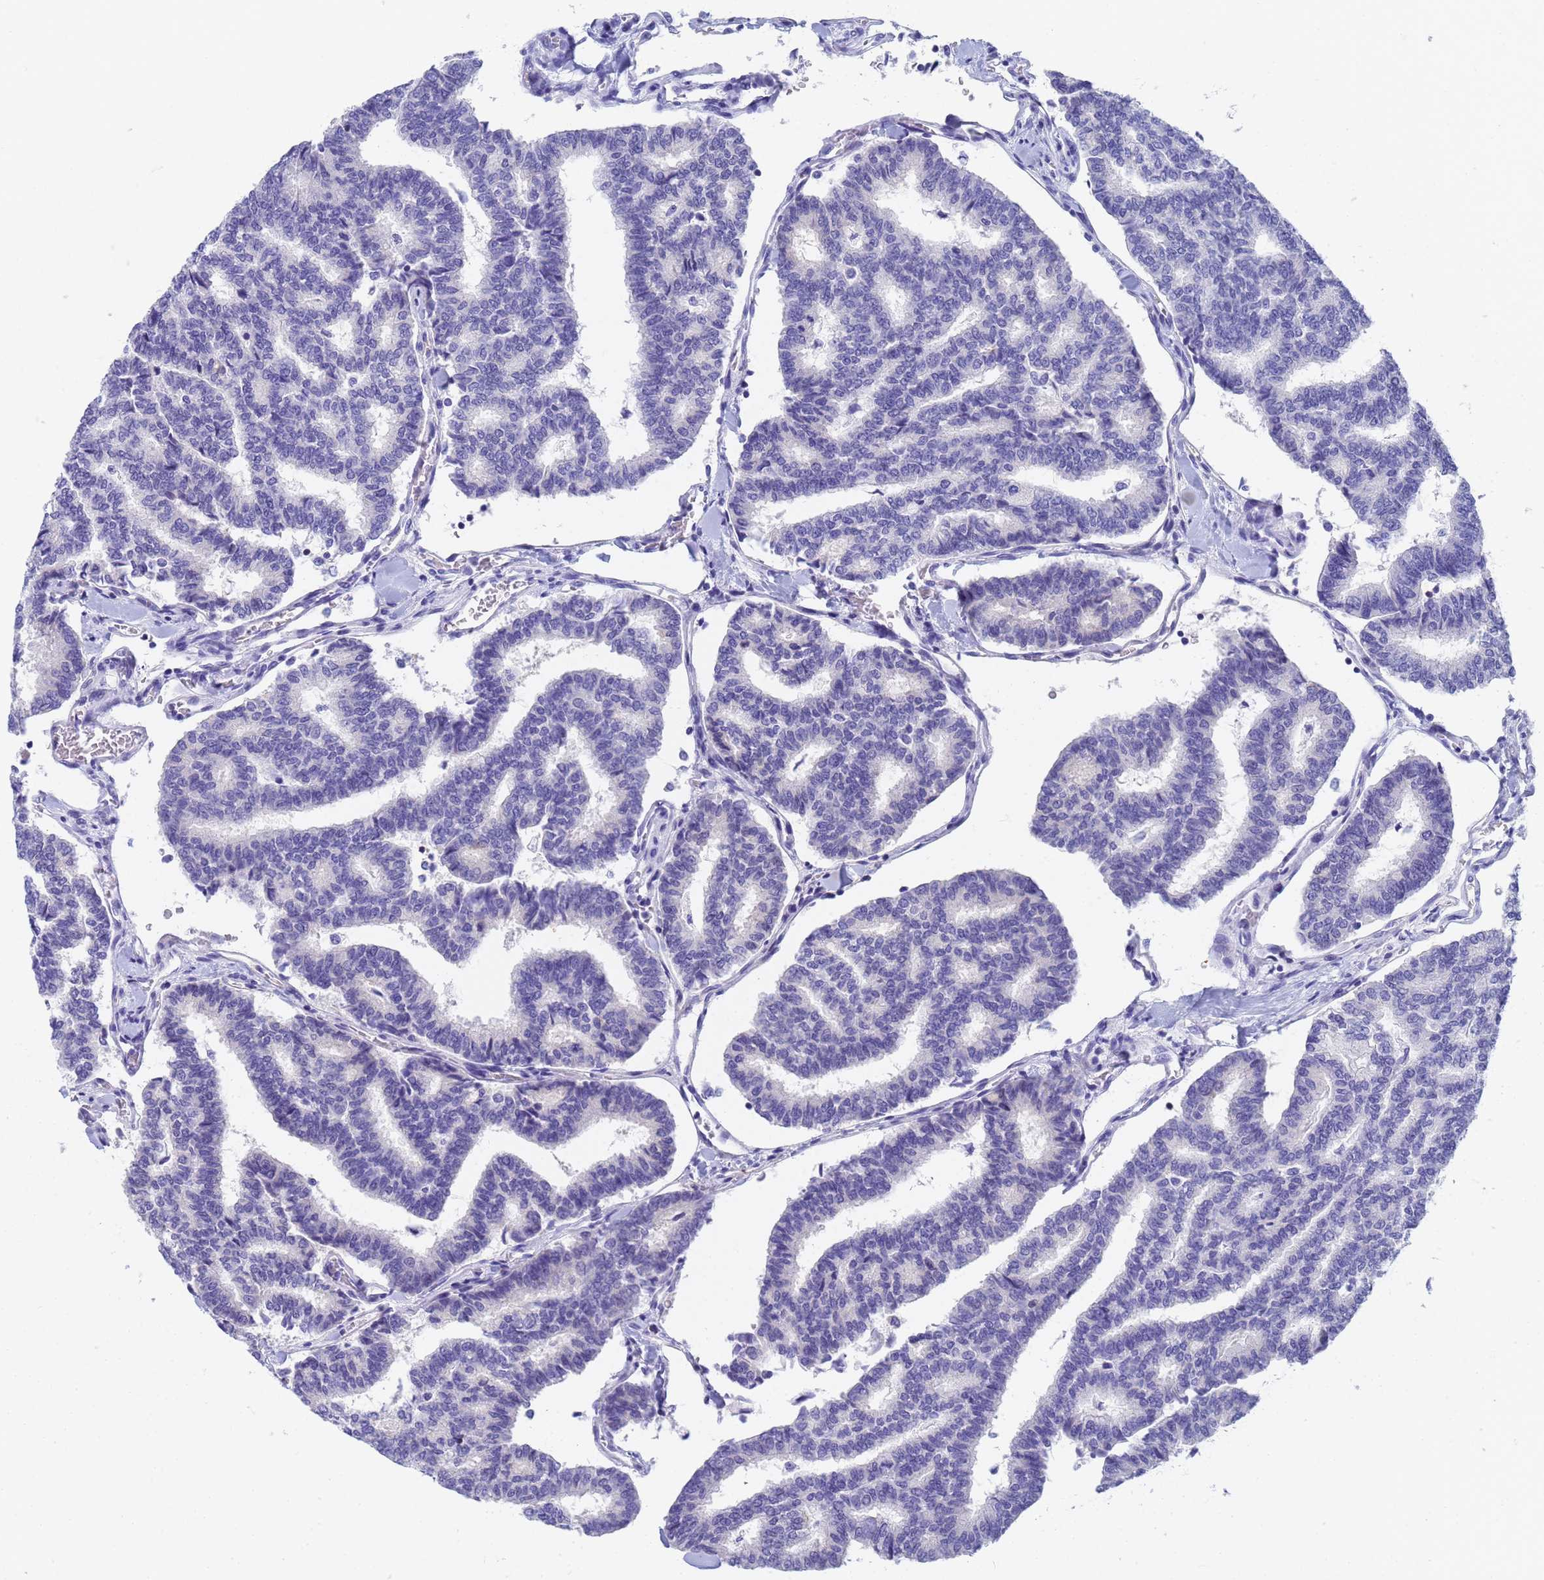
{"staining": {"intensity": "negative", "quantity": "none", "location": "none"}, "tissue": "thyroid cancer", "cell_type": "Tumor cells", "image_type": "cancer", "snomed": [{"axis": "morphology", "description": "Papillary adenocarcinoma, NOS"}, {"axis": "topography", "description": "Thyroid gland"}], "caption": "An IHC histopathology image of thyroid cancer (papillary adenocarcinoma) is shown. There is no staining in tumor cells of thyroid cancer (papillary adenocarcinoma).", "gene": "STATH", "patient": {"sex": "female", "age": 35}}